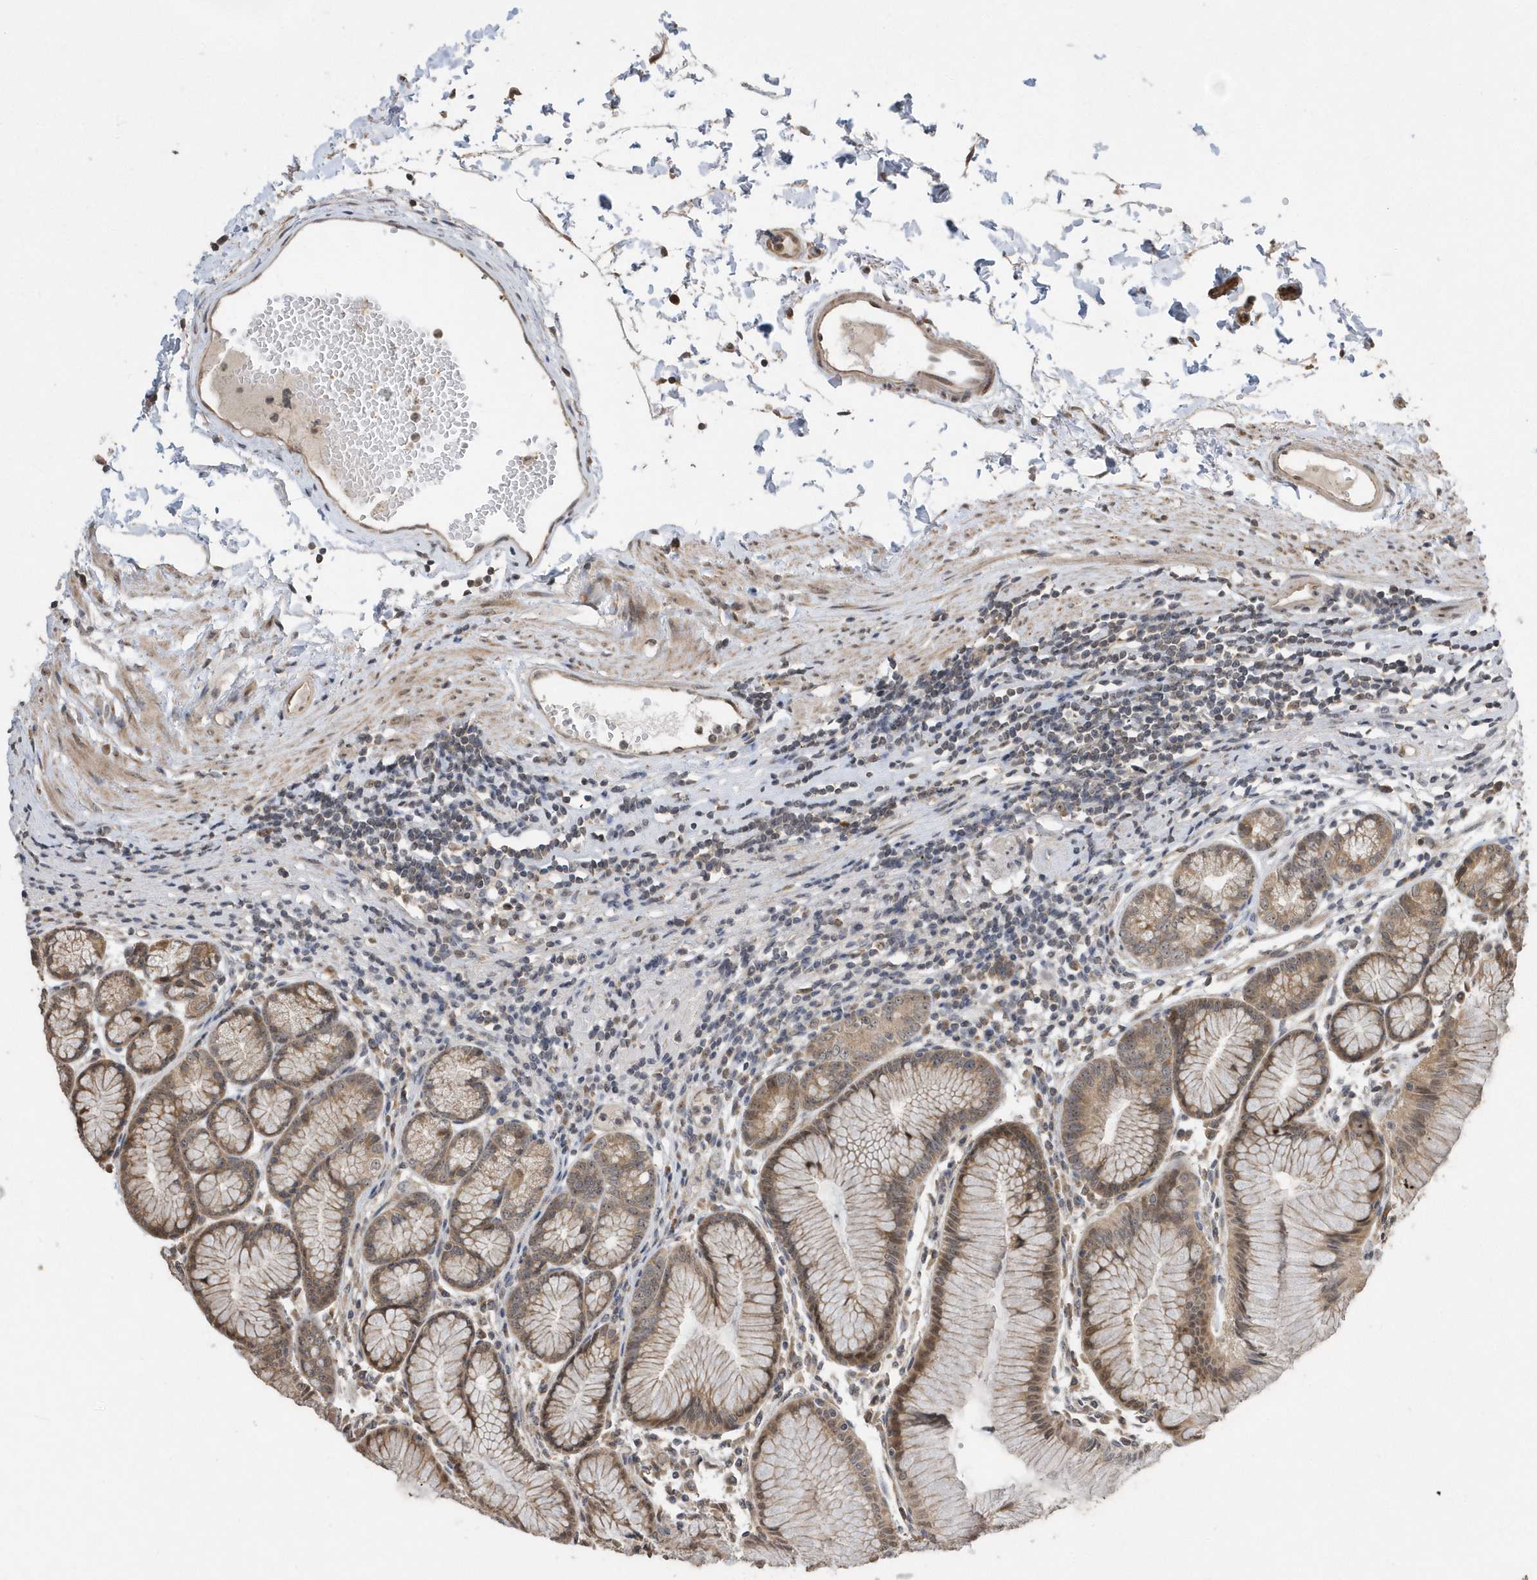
{"staining": {"intensity": "moderate", "quantity": ">75%", "location": "cytoplasmic/membranous,nuclear"}, "tissue": "stomach", "cell_type": "Glandular cells", "image_type": "normal", "snomed": [{"axis": "morphology", "description": "Normal tissue, NOS"}, {"axis": "topography", "description": "Stomach"}], "caption": "DAB (3,3'-diaminobenzidine) immunohistochemical staining of benign human stomach displays moderate cytoplasmic/membranous,nuclear protein positivity in about >75% of glandular cells.", "gene": "WASHC5", "patient": {"sex": "female", "age": 57}}